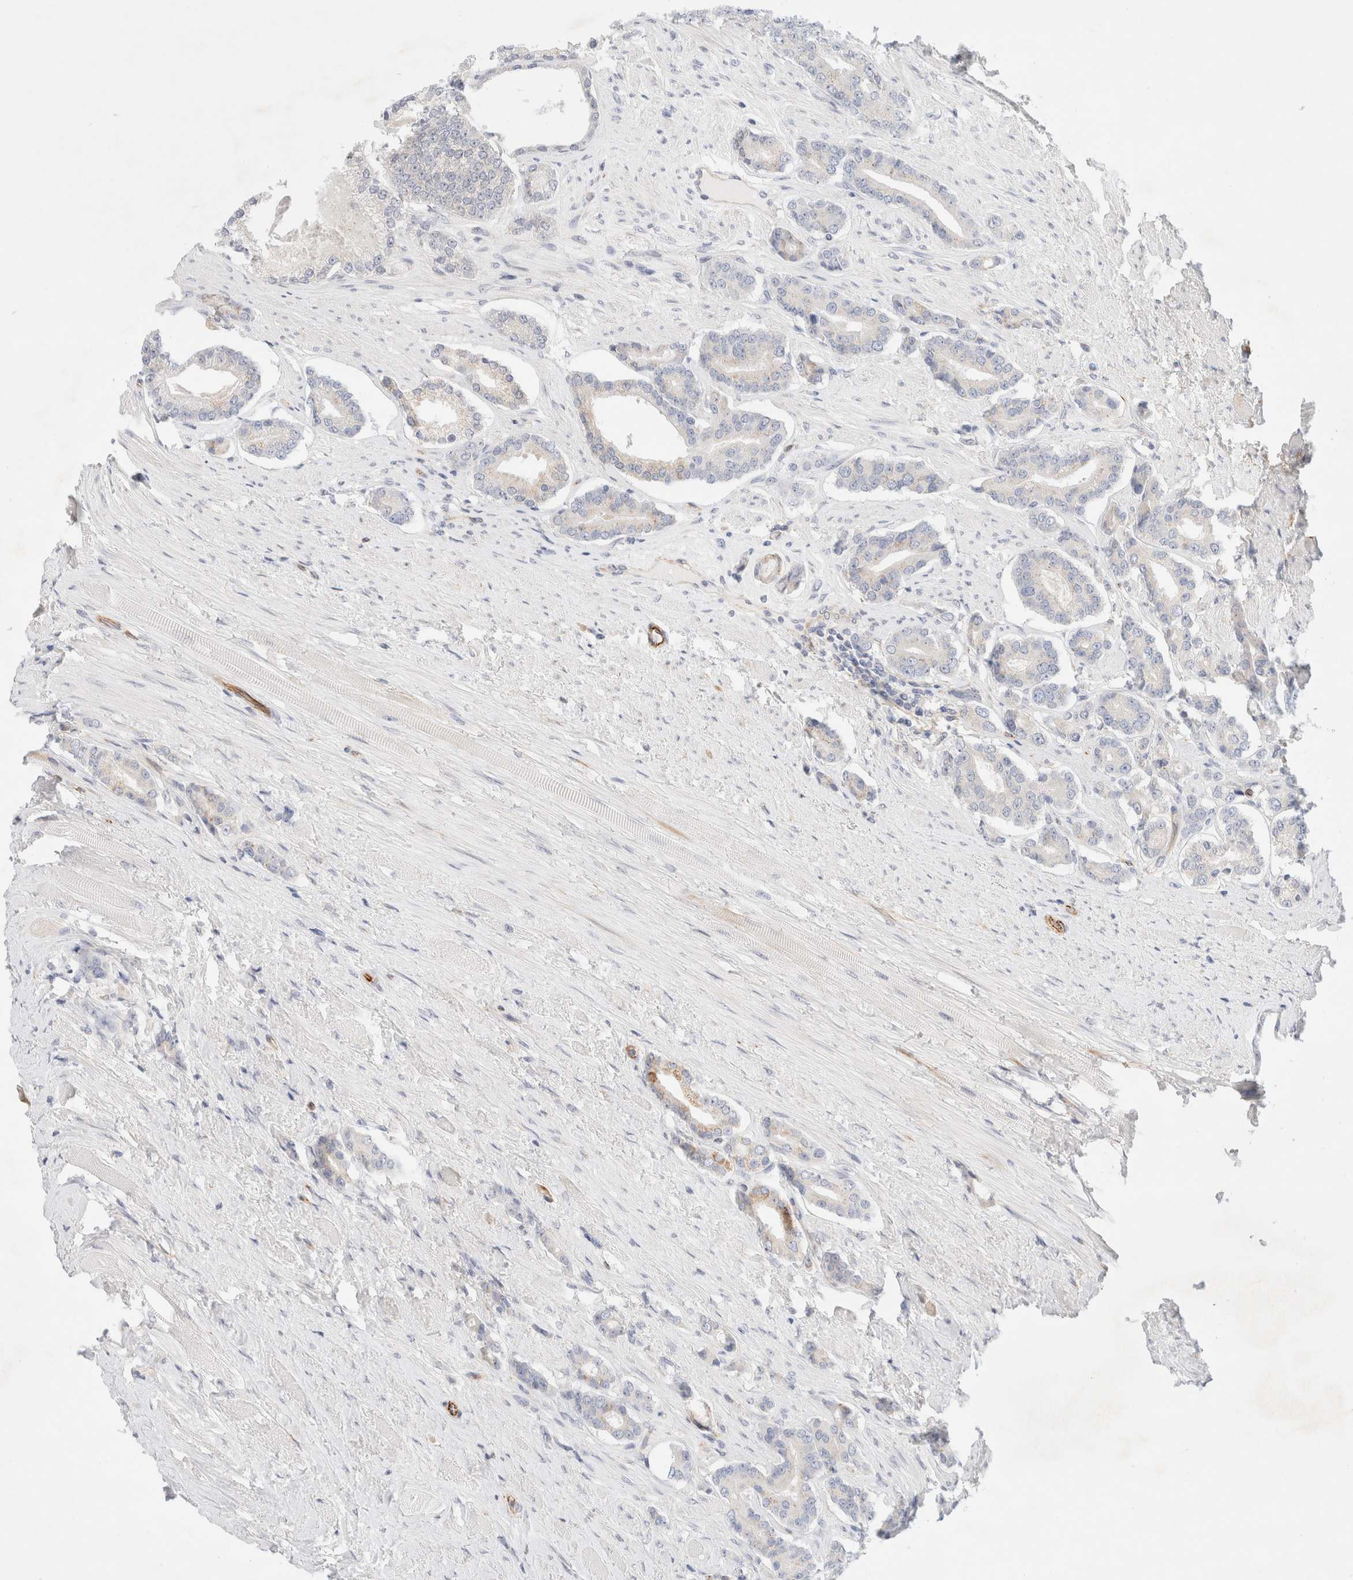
{"staining": {"intensity": "weak", "quantity": "<25%", "location": "cytoplasmic/membranous"}, "tissue": "prostate cancer", "cell_type": "Tumor cells", "image_type": "cancer", "snomed": [{"axis": "morphology", "description": "Adenocarcinoma, High grade"}, {"axis": "topography", "description": "Prostate"}], "caption": "DAB (3,3'-diaminobenzidine) immunohistochemical staining of prostate cancer displays no significant positivity in tumor cells.", "gene": "SLC25A48", "patient": {"sex": "male", "age": 71}}